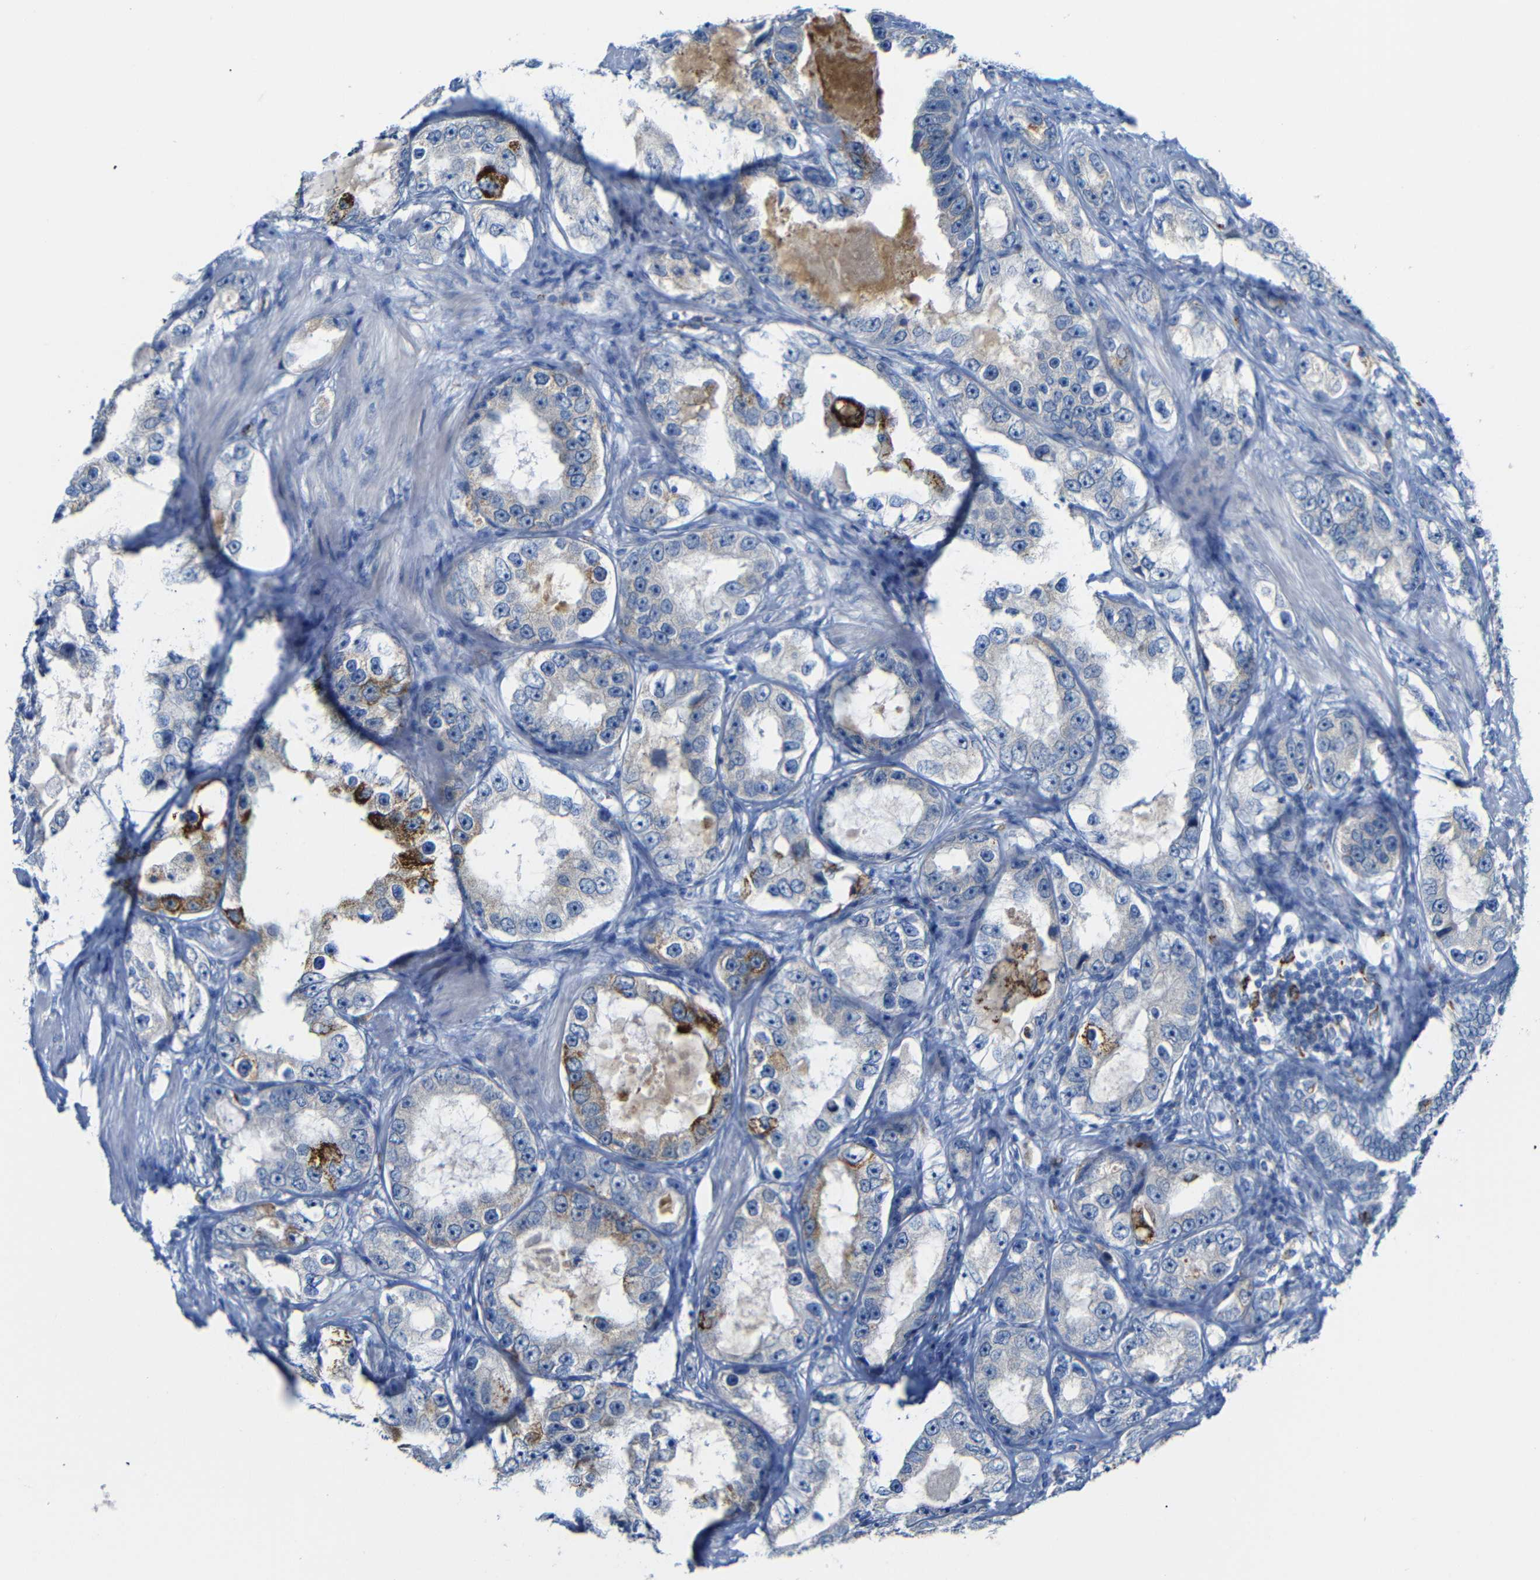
{"staining": {"intensity": "moderate", "quantity": "25%-75%", "location": "cytoplasmic/membranous"}, "tissue": "prostate cancer", "cell_type": "Tumor cells", "image_type": "cancer", "snomed": [{"axis": "morphology", "description": "Adenocarcinoma, High grade"}, {"axis": "topography", "description": "Prostate"}], "caption": "Prostate cancer stained with a protein marker shows moderate staining in tumor cells.", "gene": "C15orf48", "patient": {"sex": "male", "age": 63}}